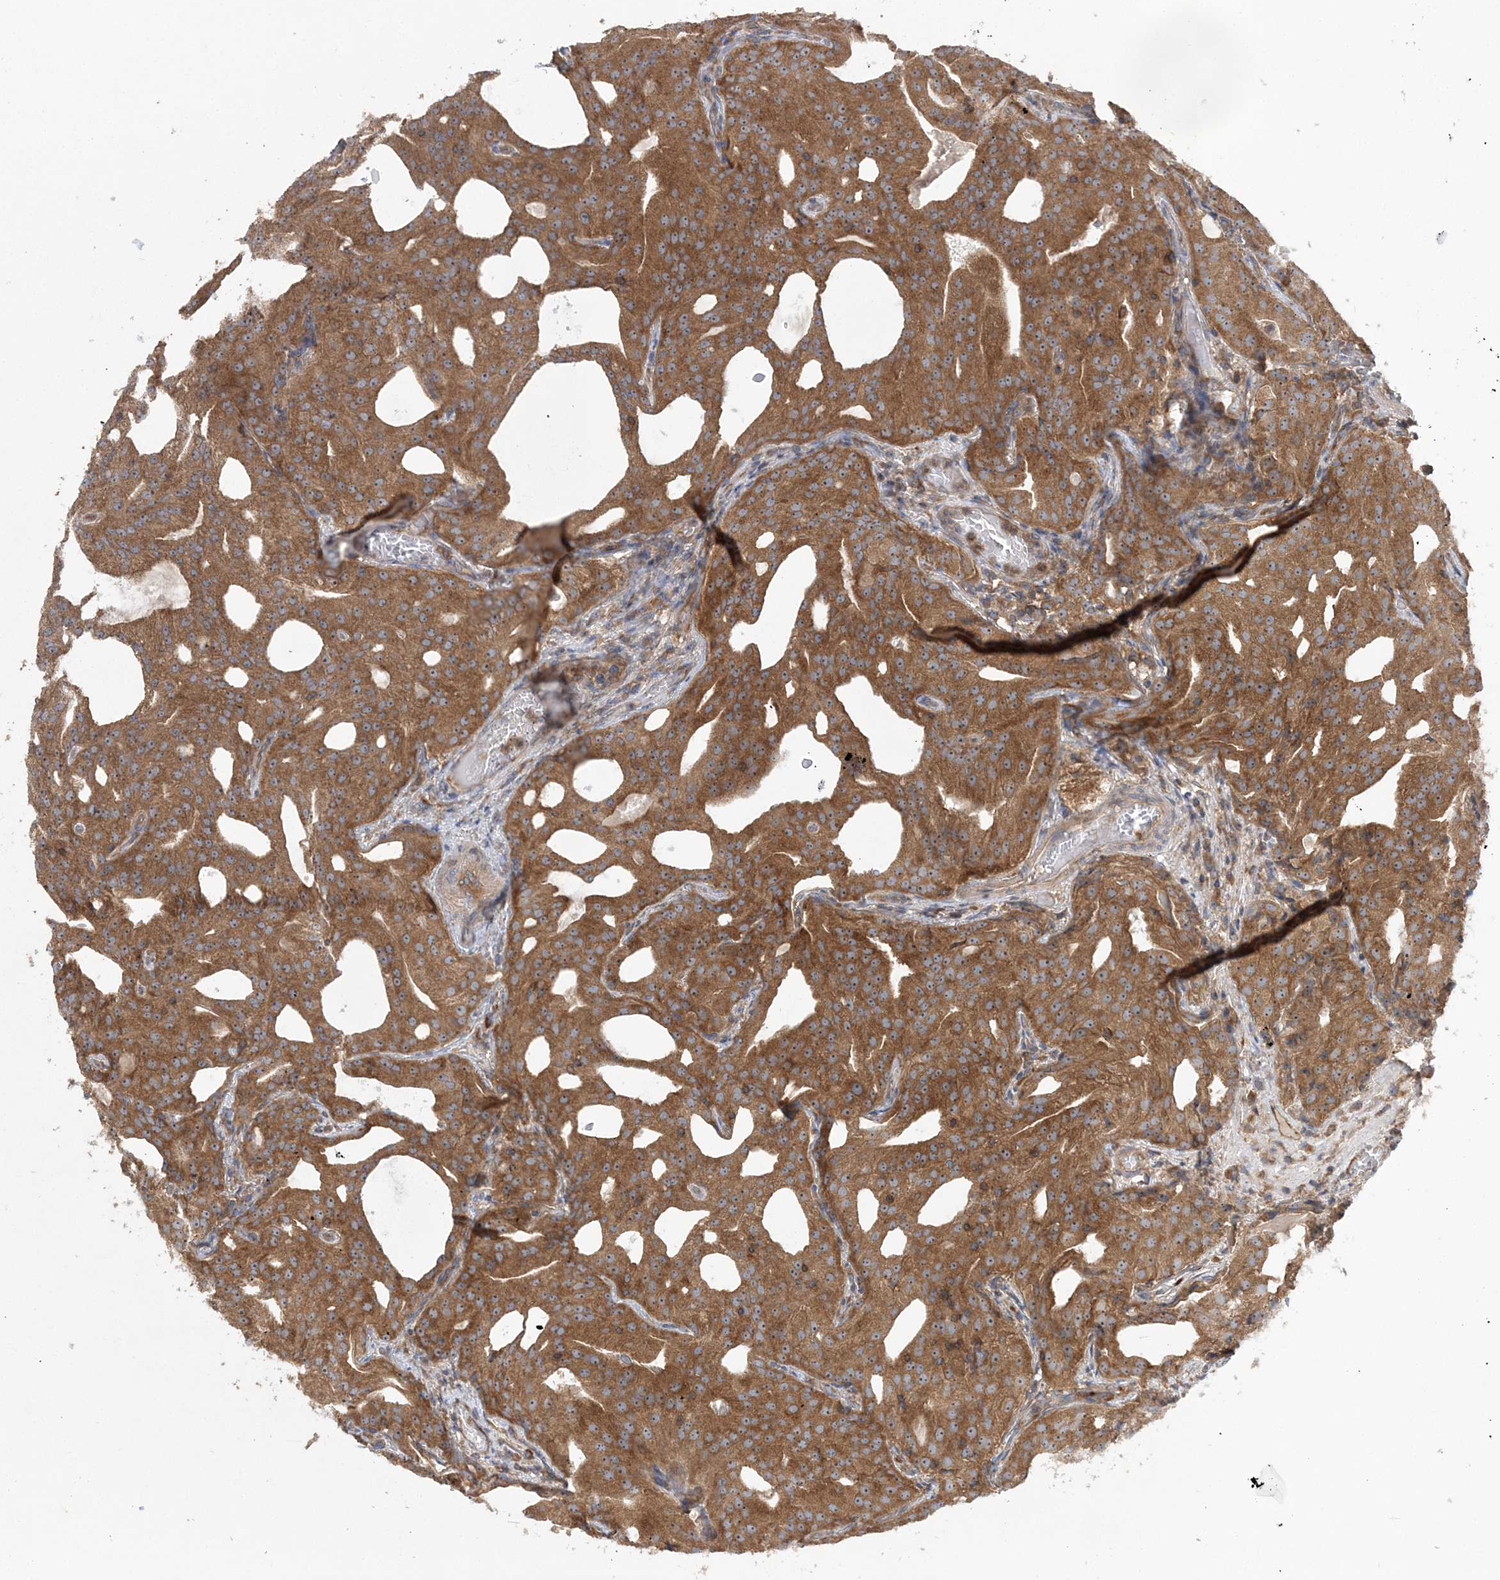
{"staining": {"intensity": "moderate", "quantity": ">75%", "location": "cytoplasmic/membranous"}, "tissue": "prostate cancer", "cell_type": "Tumor cells", "image_type": "cancer", "snomed": [{"axis": "morphology", "description": "Adenocarcinoma, Medium grade"}, {"axis": "topography", "description": "Prostate"}], "caption": "A brown stain shows moderate cytoplasmic/membranous expression of a protein in human prostate cancer (medium-grade adenocarcinoma) tumor cells. Nuclei are stained in blue.", "gene": "ACAP2", "patient": {"sex": "male", "age": 88}}